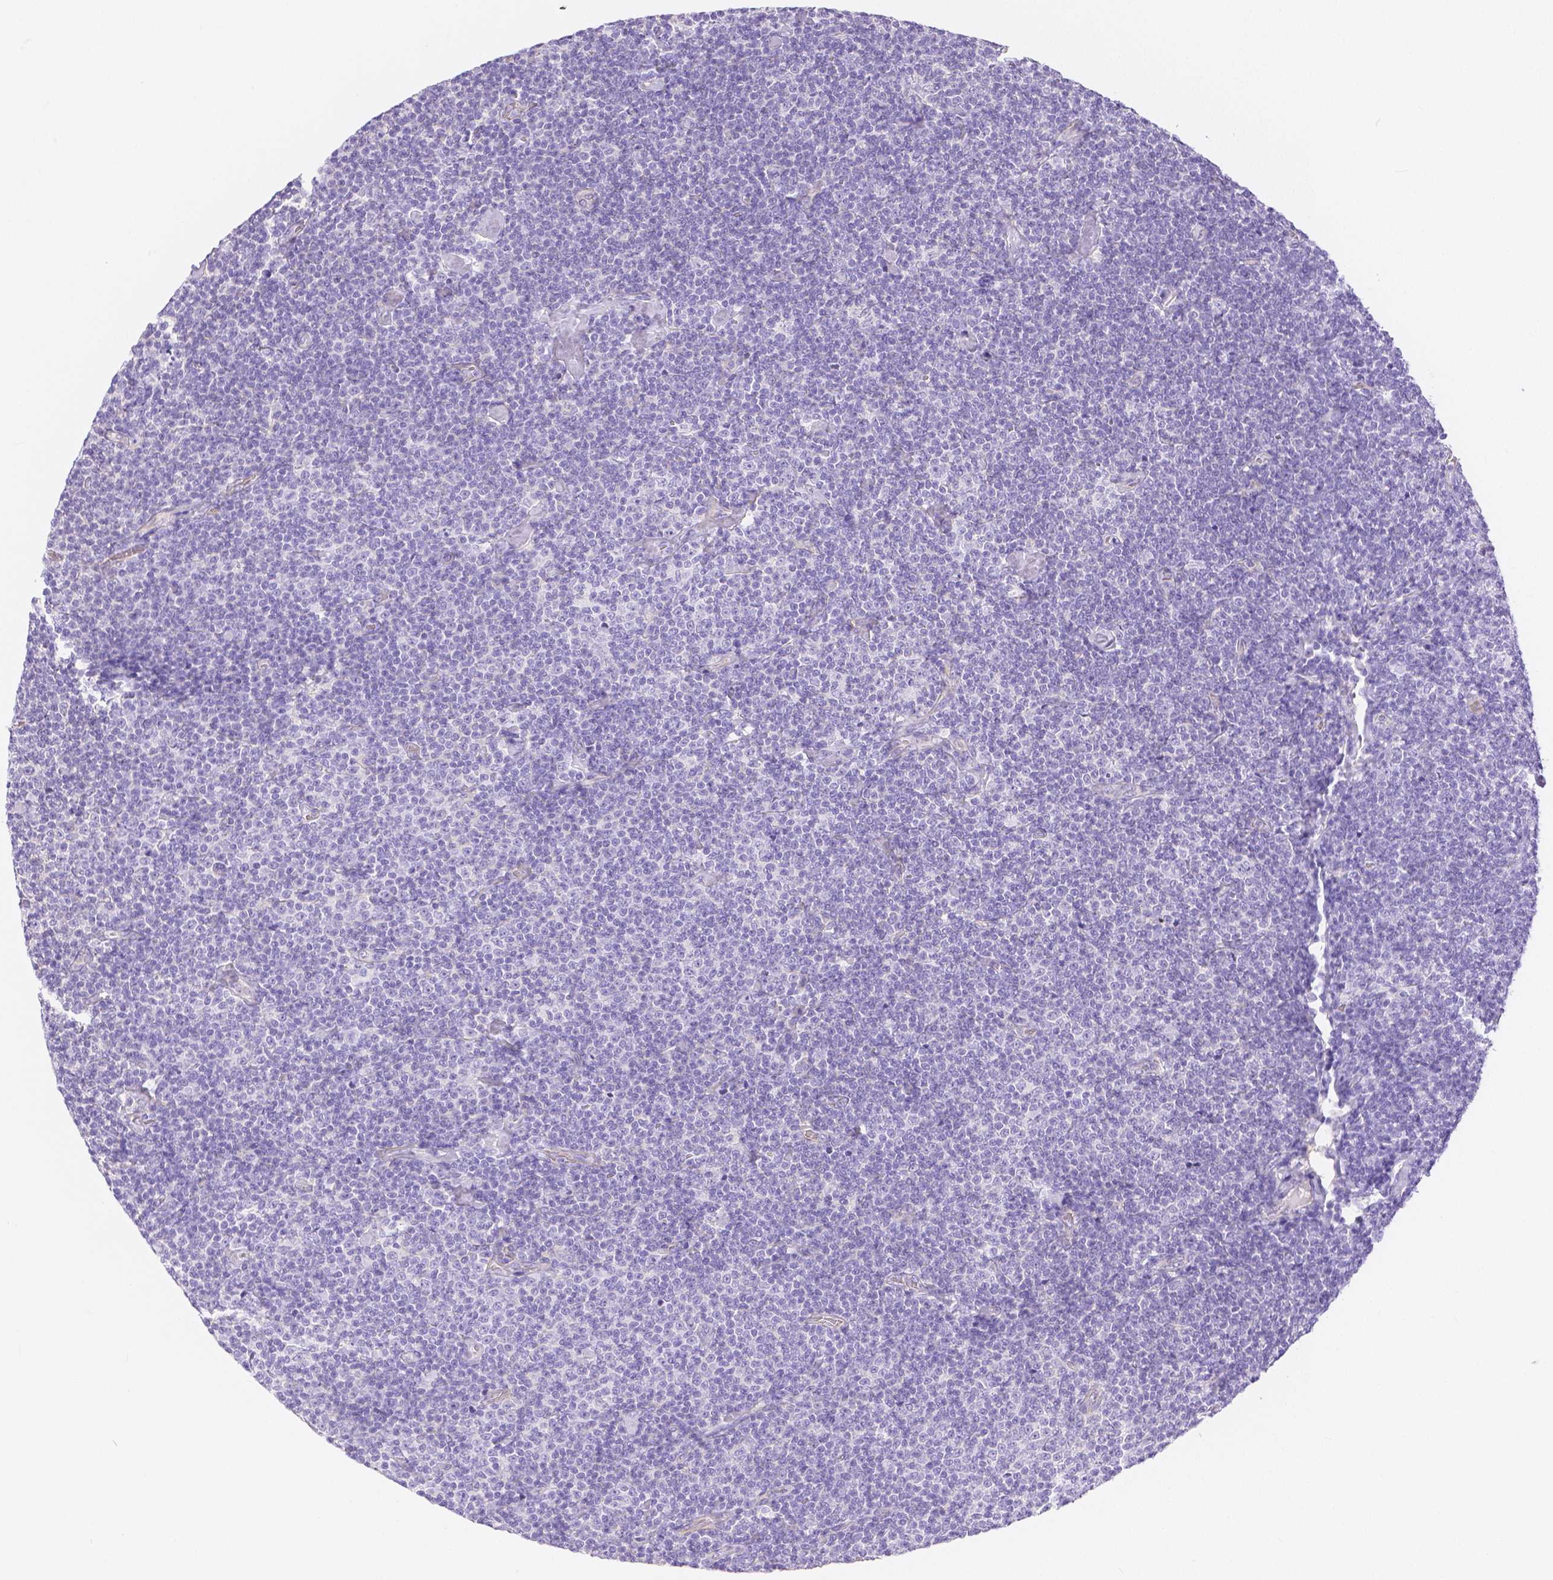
{"staining": {"intensity": "negative", "quantity": "none", "location": "none"}, "tissue": "lymphoma", "cell_type": "Tumor cells", "image_type": "cancer", "snomed": [{"axis": "morphology", "description": "Malignant lymphoma, non-Hodgkin's type, Low grade"}, {"axis": "topography", "description": "Lymph node"}], "caption": "Tumor cells are negative for brown protein staining in lymphoma.", "gene": "SLC27A5", "patient": {"sex": "male", "age": 81}}